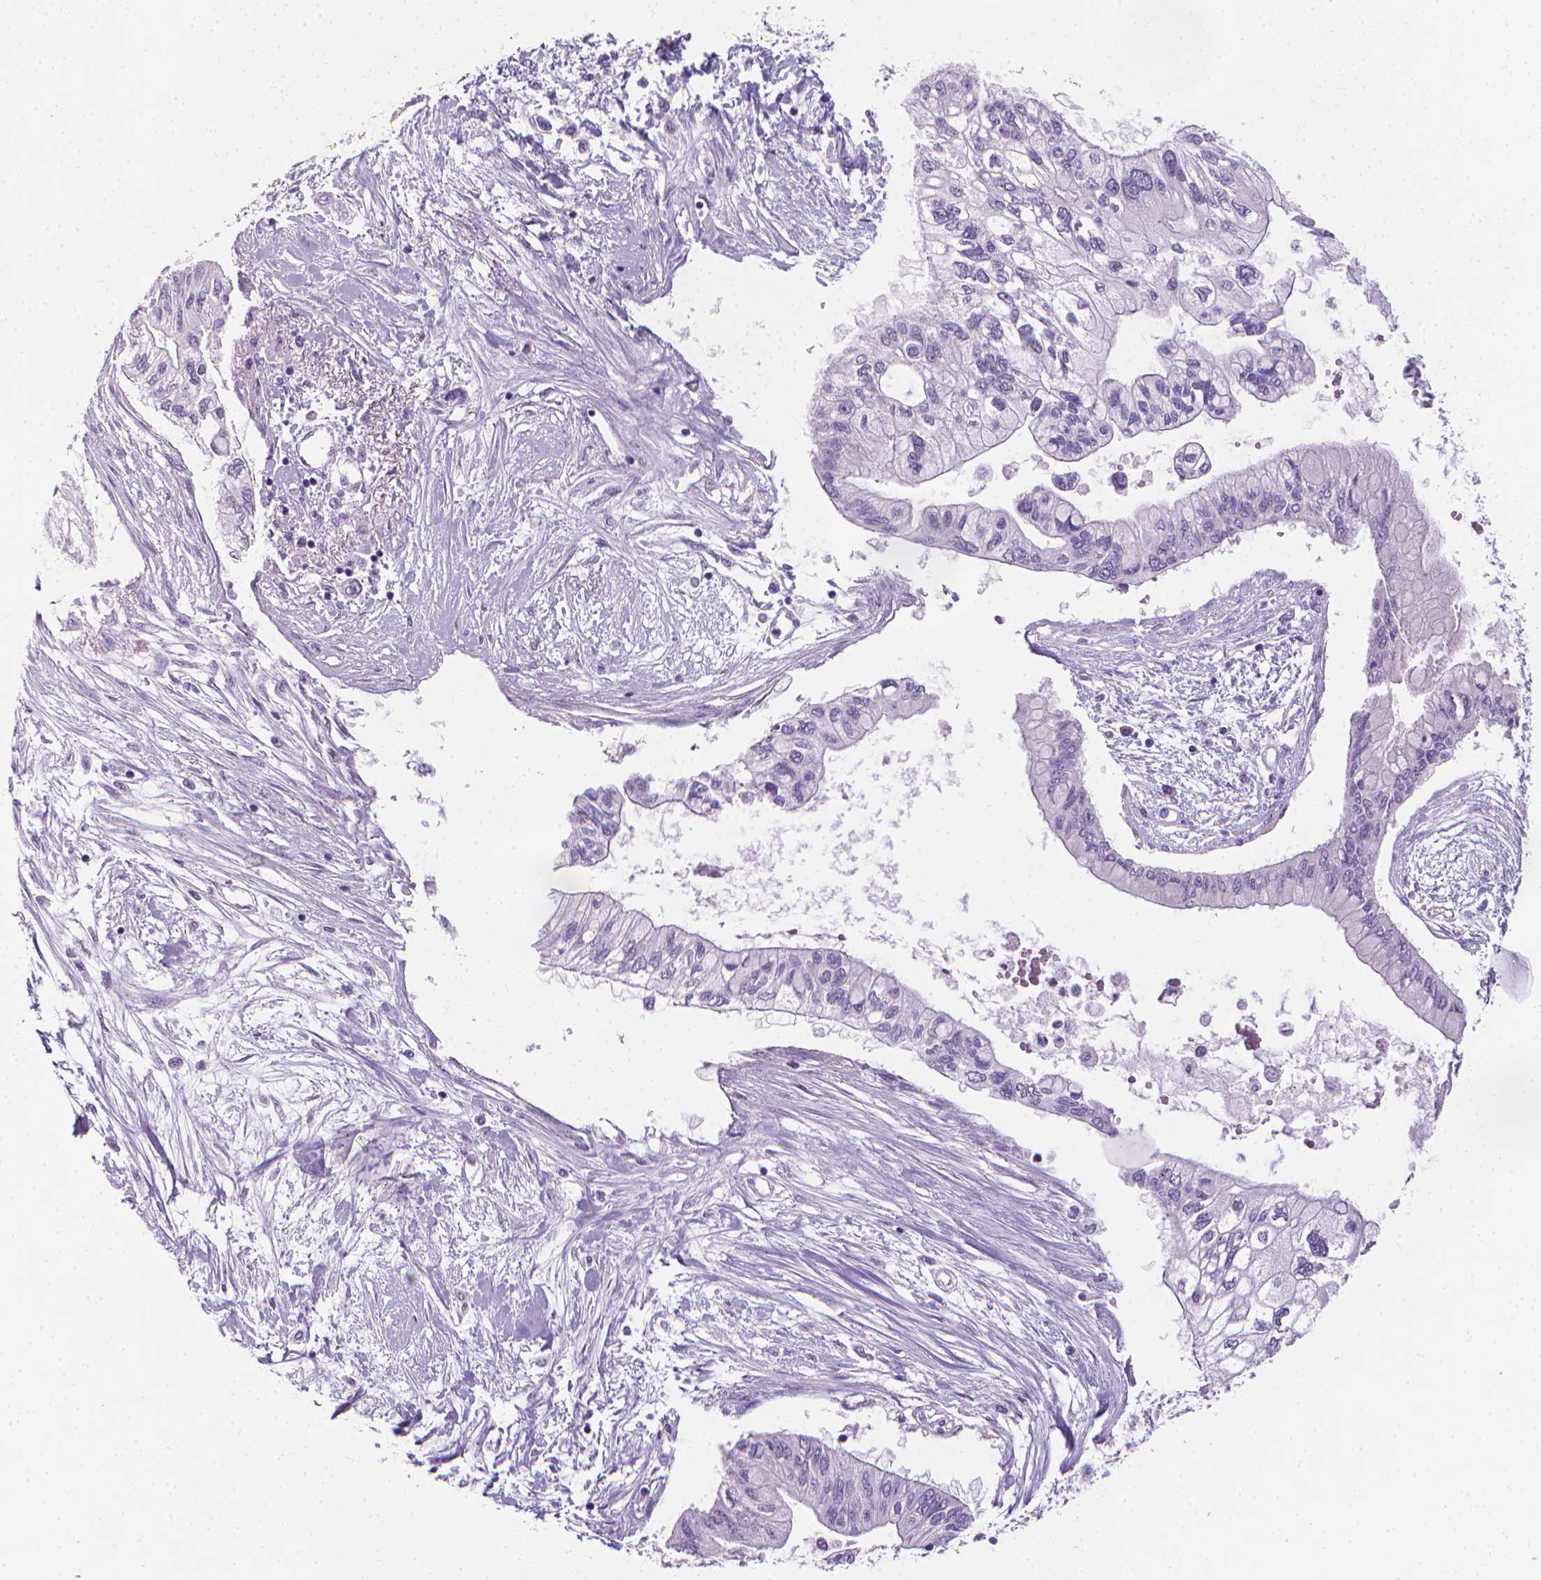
{"staining": {"intensity": "negative", "quantity": "none", "location": "none"}, "tissue": "pancreatic cancer", "cell_type": "Tumor cells", "image_type": "cancer", "snomed": [{"axis": "morphology", "description": "Adenocarcinoma, NOS"}, {"axis": "topography", "description": "Pancreas"}], "caption": "Pancreatic adenocarcinoma was stained to show a protein in brown. There is no significant positivity in tumor cells. (DAB (3,3'-diaminobenzidine) immunohistochemistry with hematoxylin counter stain).", "gene": "XPNPEP2", "patient": {"sex": "female", "age": 77}}